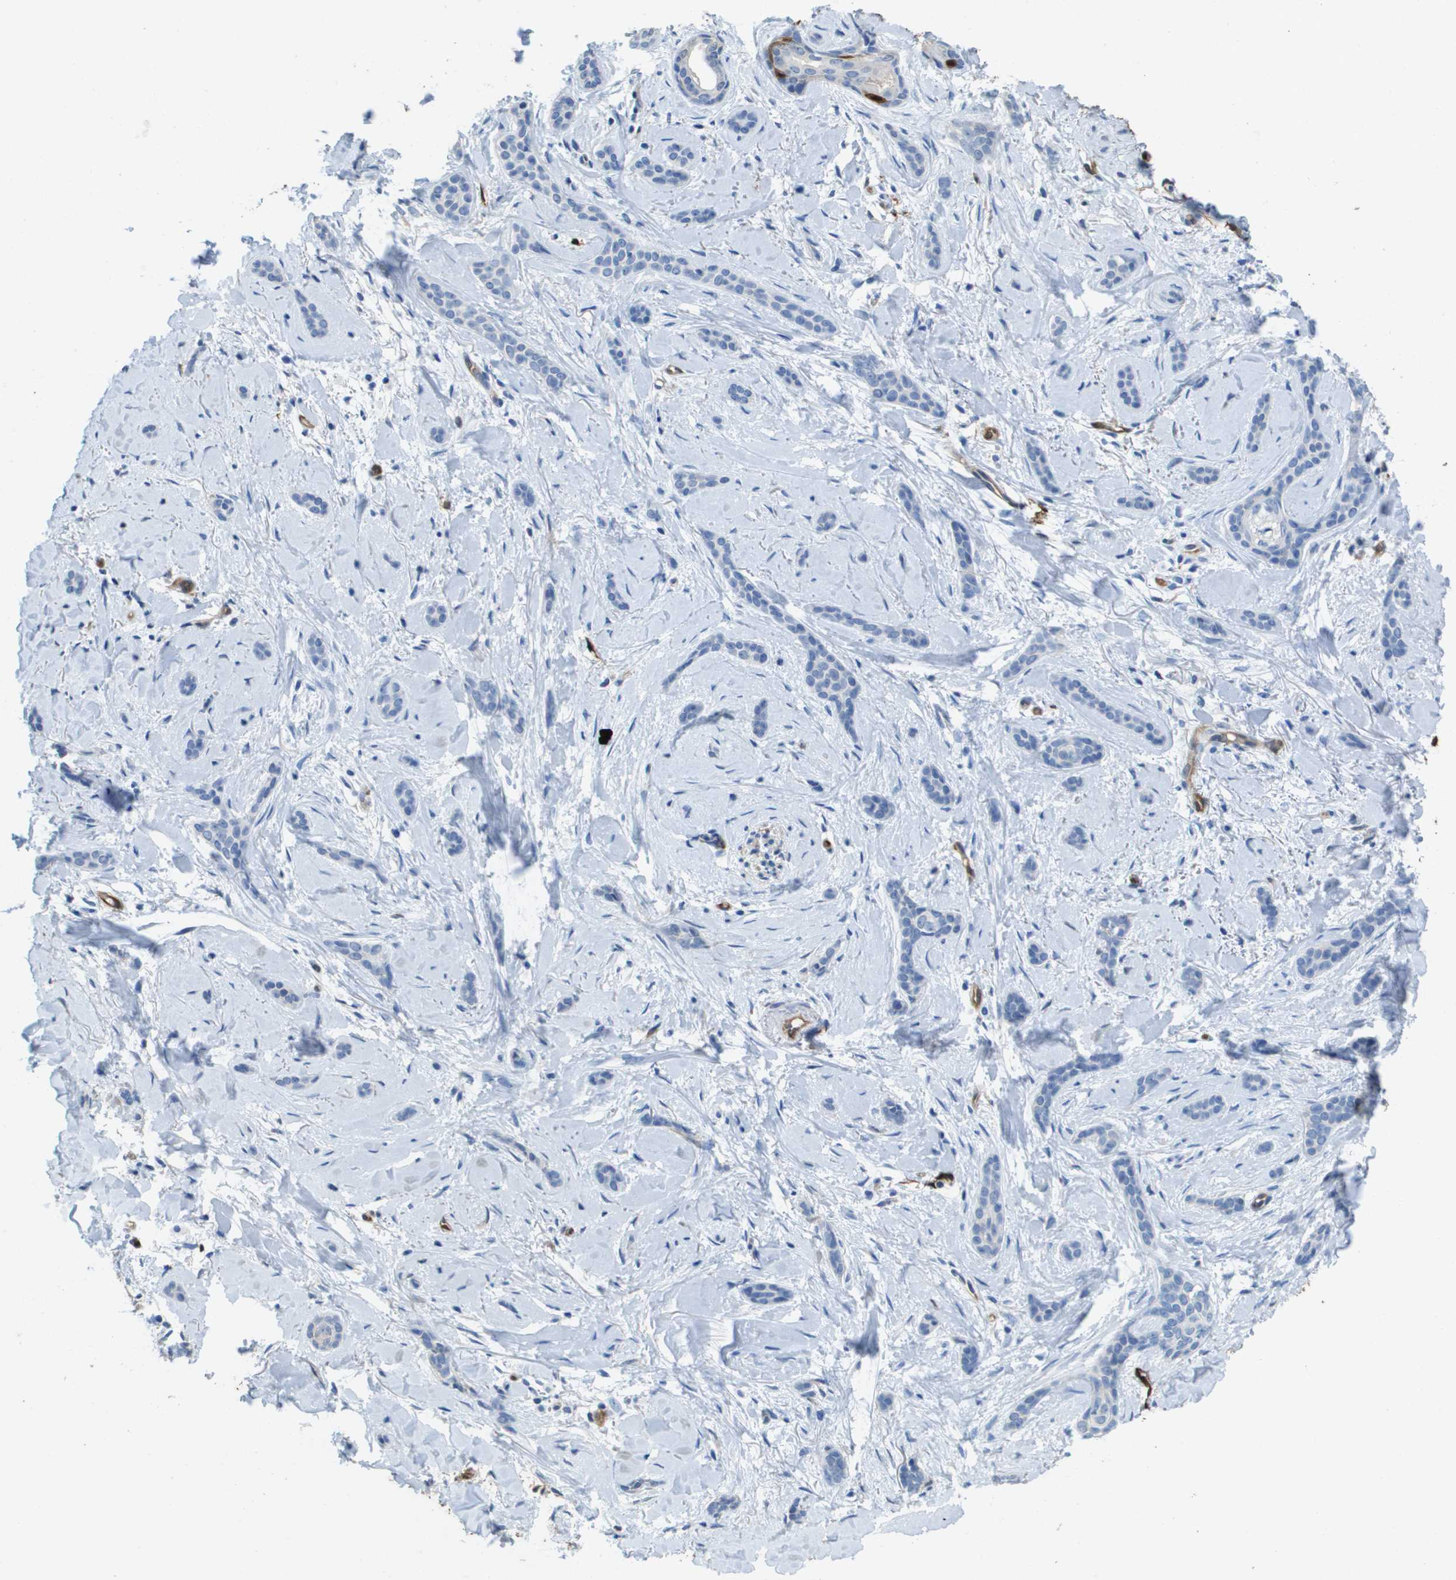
{"staining": {"intensity": "negative", "quantity": "none", "location": "none"}, "tissue": "skin cancer", "cell_type": "Tumor cells", "image_type": "cancer", "snomed": [{"axis": "morphology", "description": "Basal cell carcinoma"}, {"axis": "morphology", "description": "Adnexal tumor, benign"}, {"axis": "topography", "description": "Skin"}], "caption": "Immunohistochemical staining of benign adnexal tumor (skin) exhibits no significant positivity in tumor cells.", "gene": "FABP5", "patient": {"sex": "female", "age": 42}}